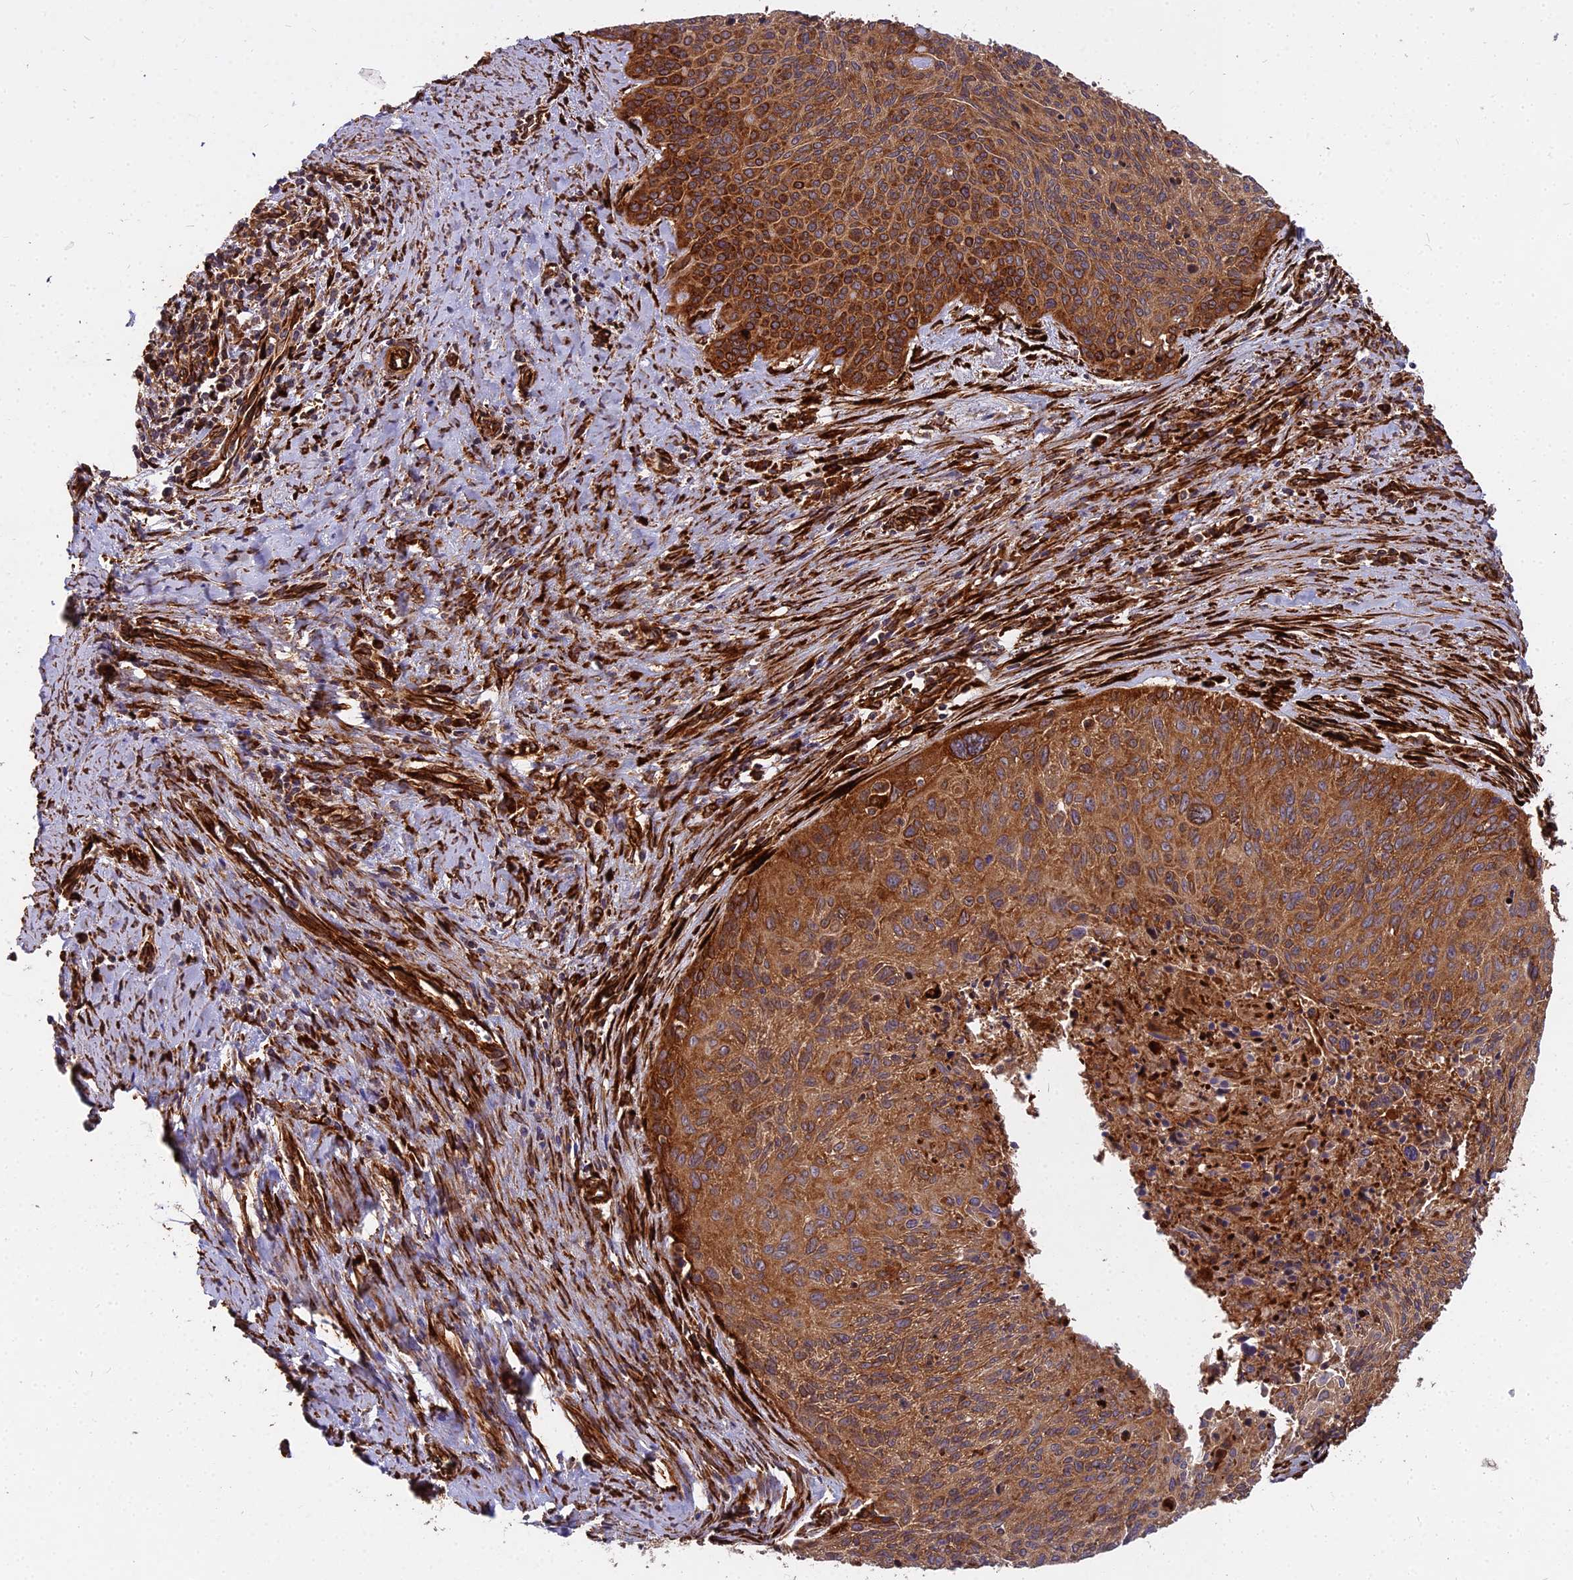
{"staining": {"intensity": "strong", "quantity": ">75%", "location": "cytoplasmic/membranous"}, "tissue": "cervical cancer", "cell_type": "Tumor cells", "image_type": "cancer", "snomed": [{"axis": "morphology", "description": "Squamous cell carcinoma, NOS"}, {"axis": "topography", "description": "Cervix"}], "caption": "Human cervical cancer (squamous cell carcinoma) stained for a protein (brown) reveals strong cytoplasmic/membranous positive expression in approximately >75% of tumor cells.", "gene": "NDUFAF7", "patient": {"sex": "female", "age": 55}}